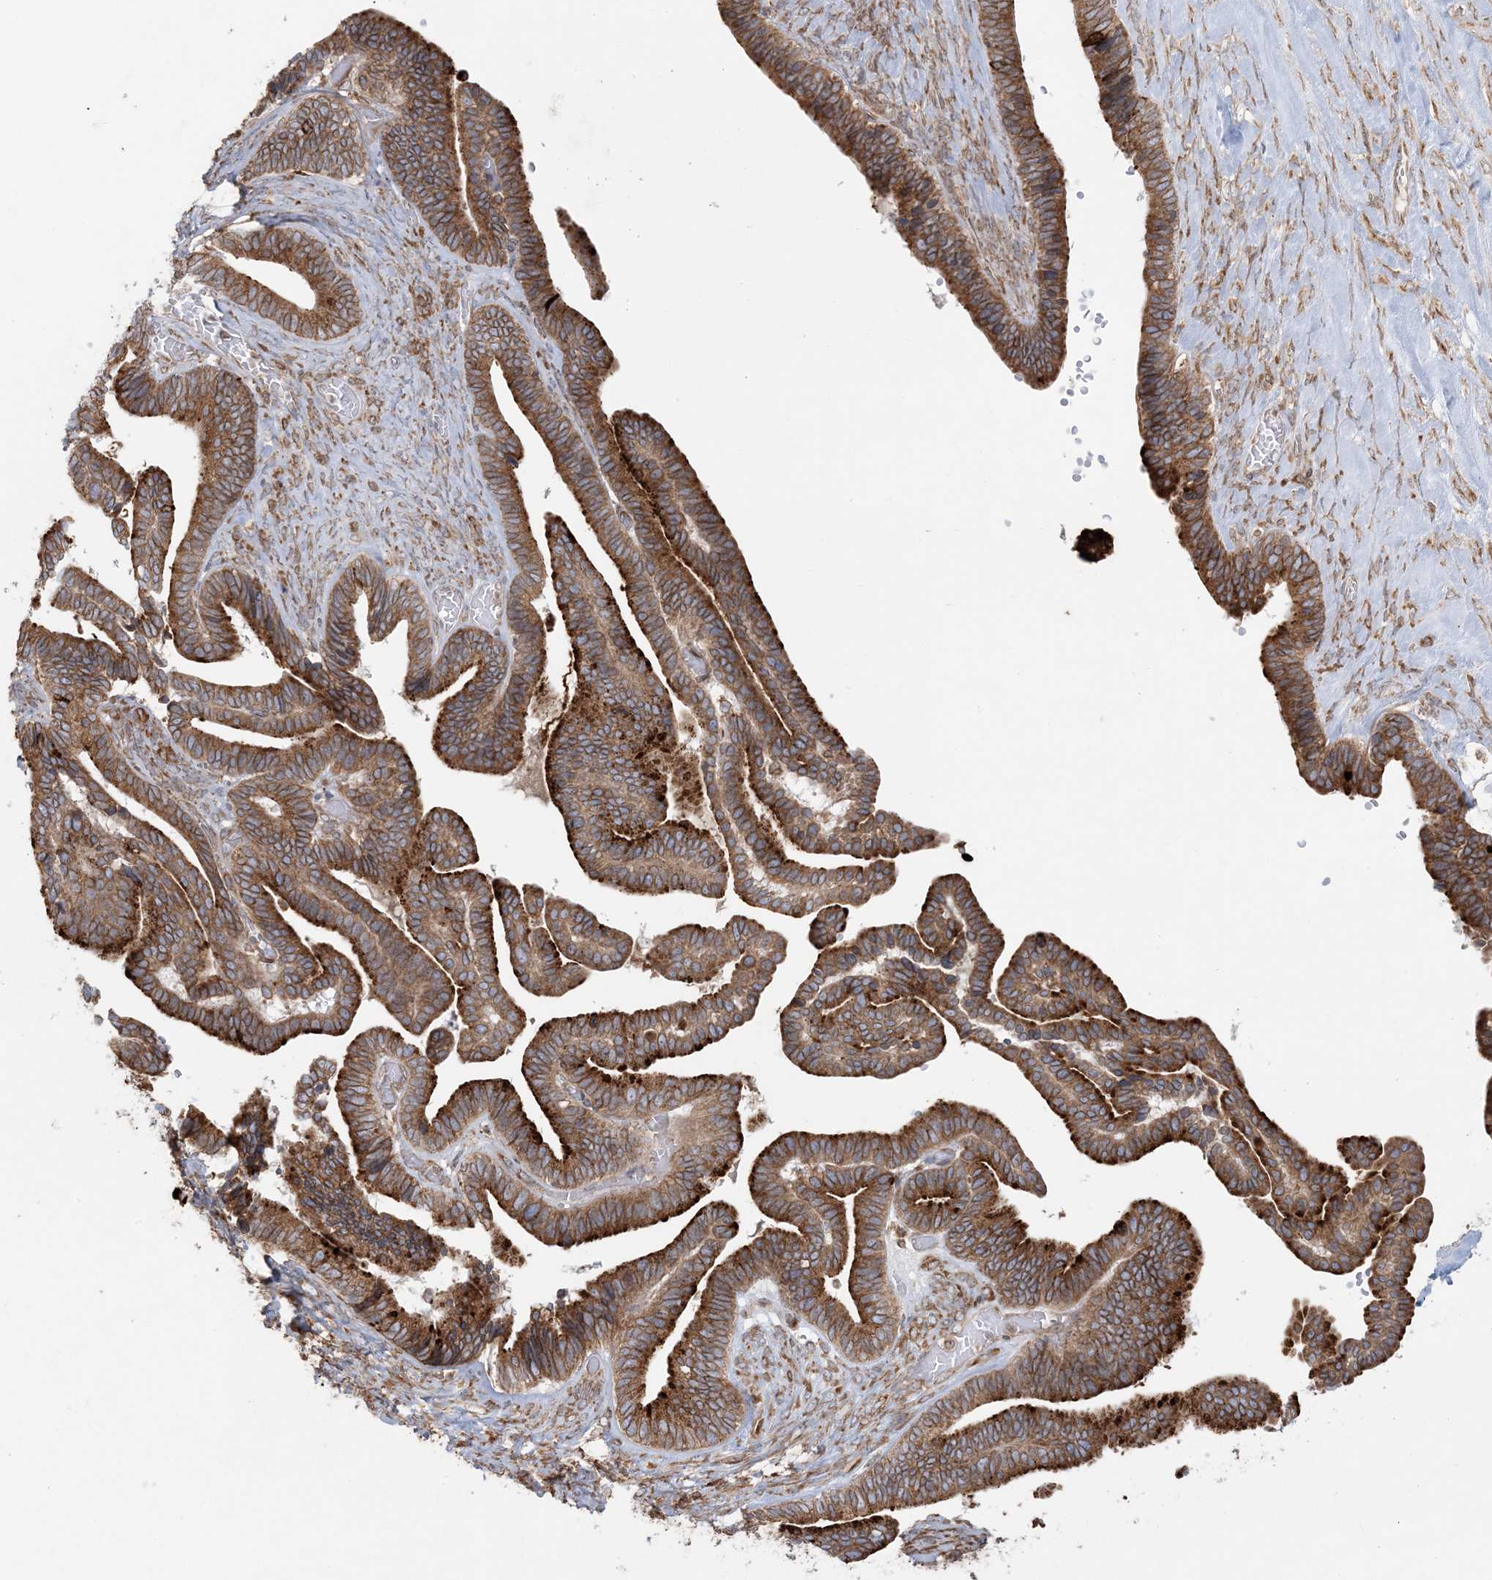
{"staining": {"intensity": "strong", "quantity": ">75%", "location": "cytoplasmic/membranous"}, "tissue": "ovarian cancer", "cell_type": "Tumor cells", "image_type": "cancer", "snomed": [{"axis": "morphology", "description": "Cystadenocarcinoma, serous, NOS"}, {"axis": "topography", "description": "Ovary"}], "caption": "Ovarian cancer stained for a protein reveals strong cytoplasmic/membranous positivity in tumor cells.", "gene": "UBXN4", "patient": {"sex": "female", "age": 56}}